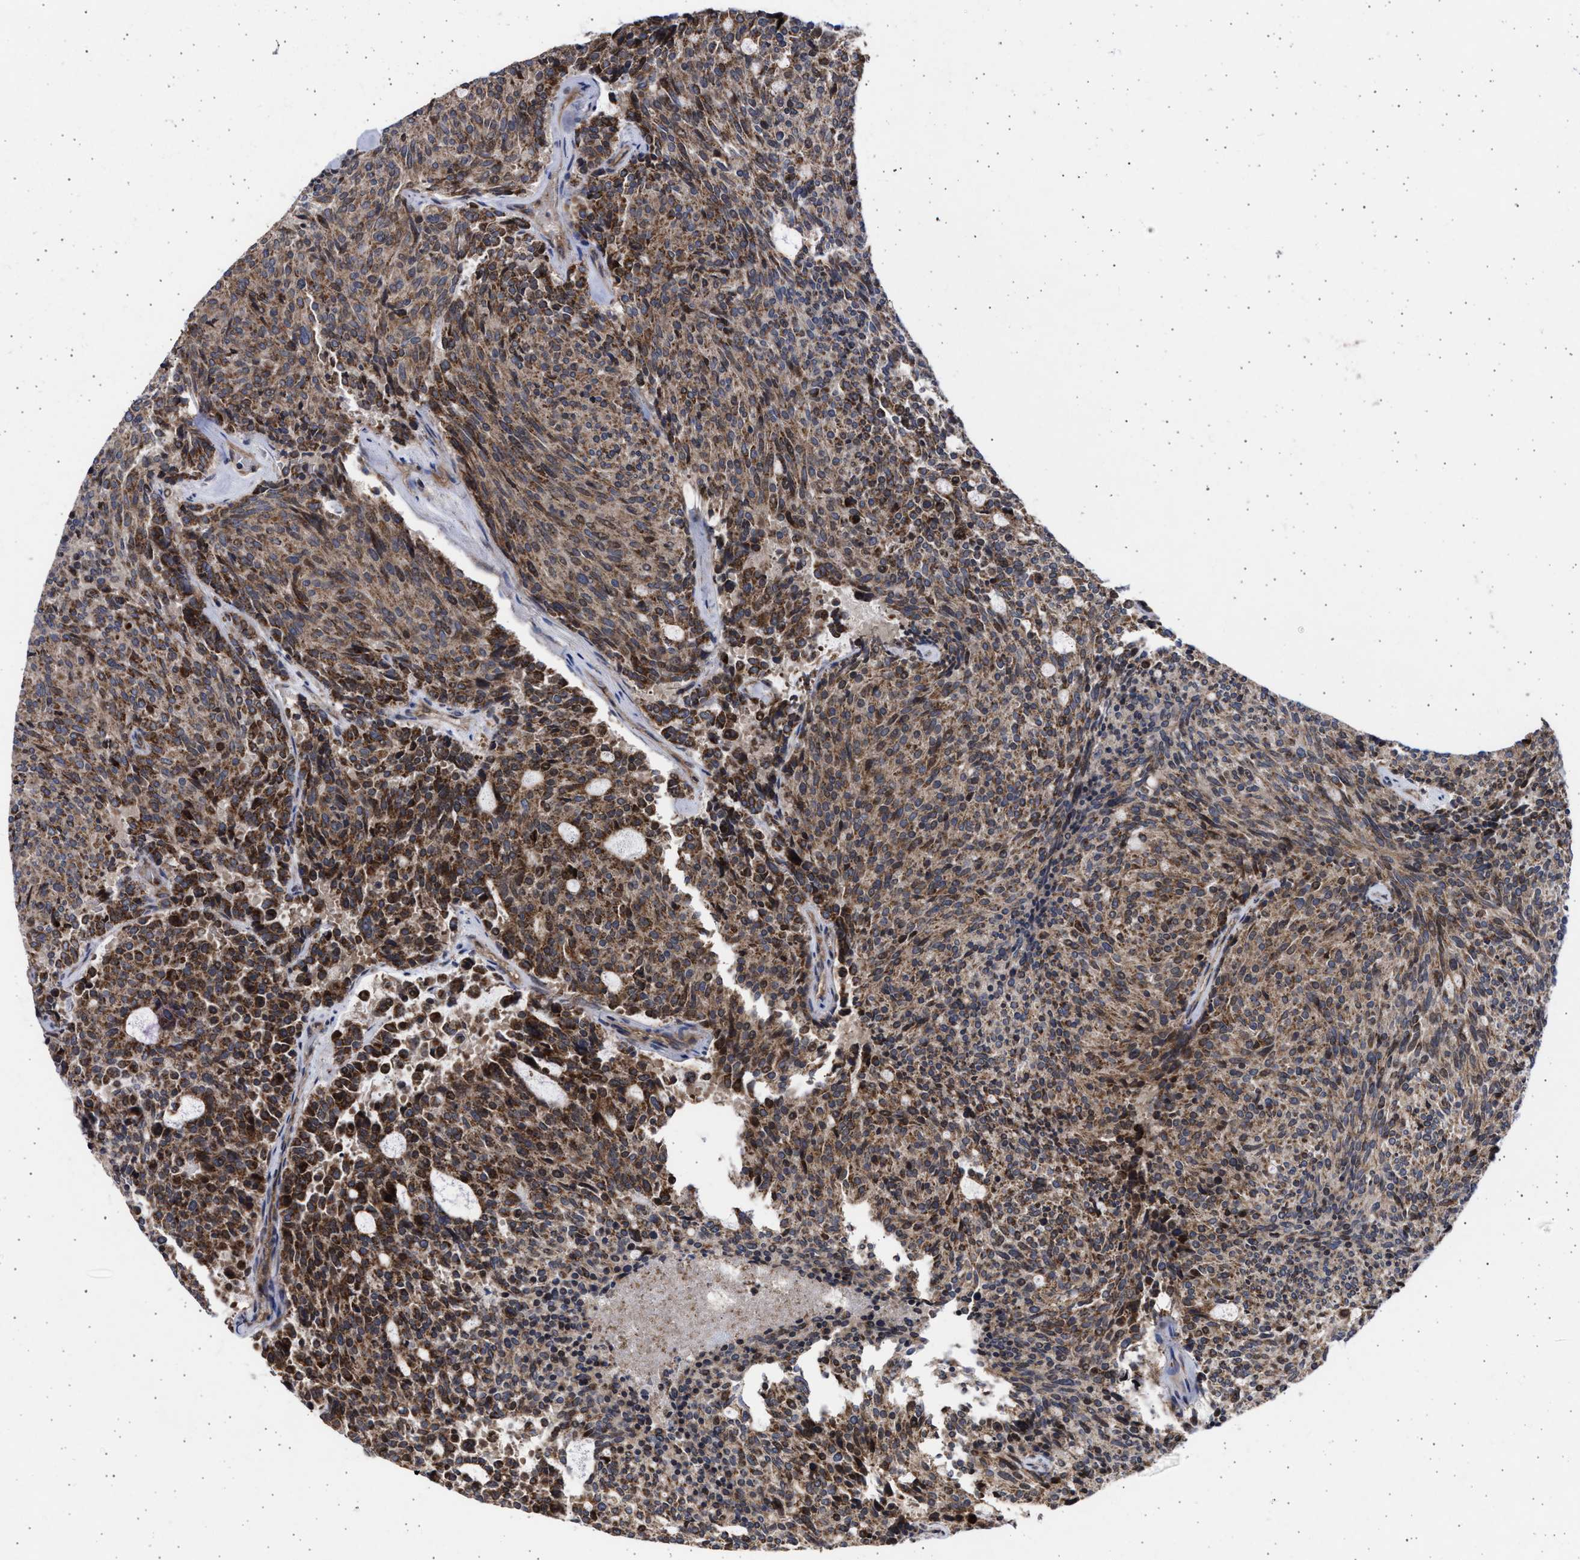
{"staining": {"intensity": "strong", "quantity": ">75%", "location": "cytoplasmic/membranous"}, "tissue": "carcinoid", "cell_type": "Tumor cells", "image_type": "cancer", "snomed": [{"axis": "morphology", "description": "Carcinoid, malignant, NOS"}, {"axis": "topography", "description": "Pancreas"}], "caption": "A photomicrograph of human carcinoid stained for a protein displays strong cytoplasmic/membranous brown staining in tumor cells.", "gene": "TTC19", "patient": {"sex": "female", "age": 54}}